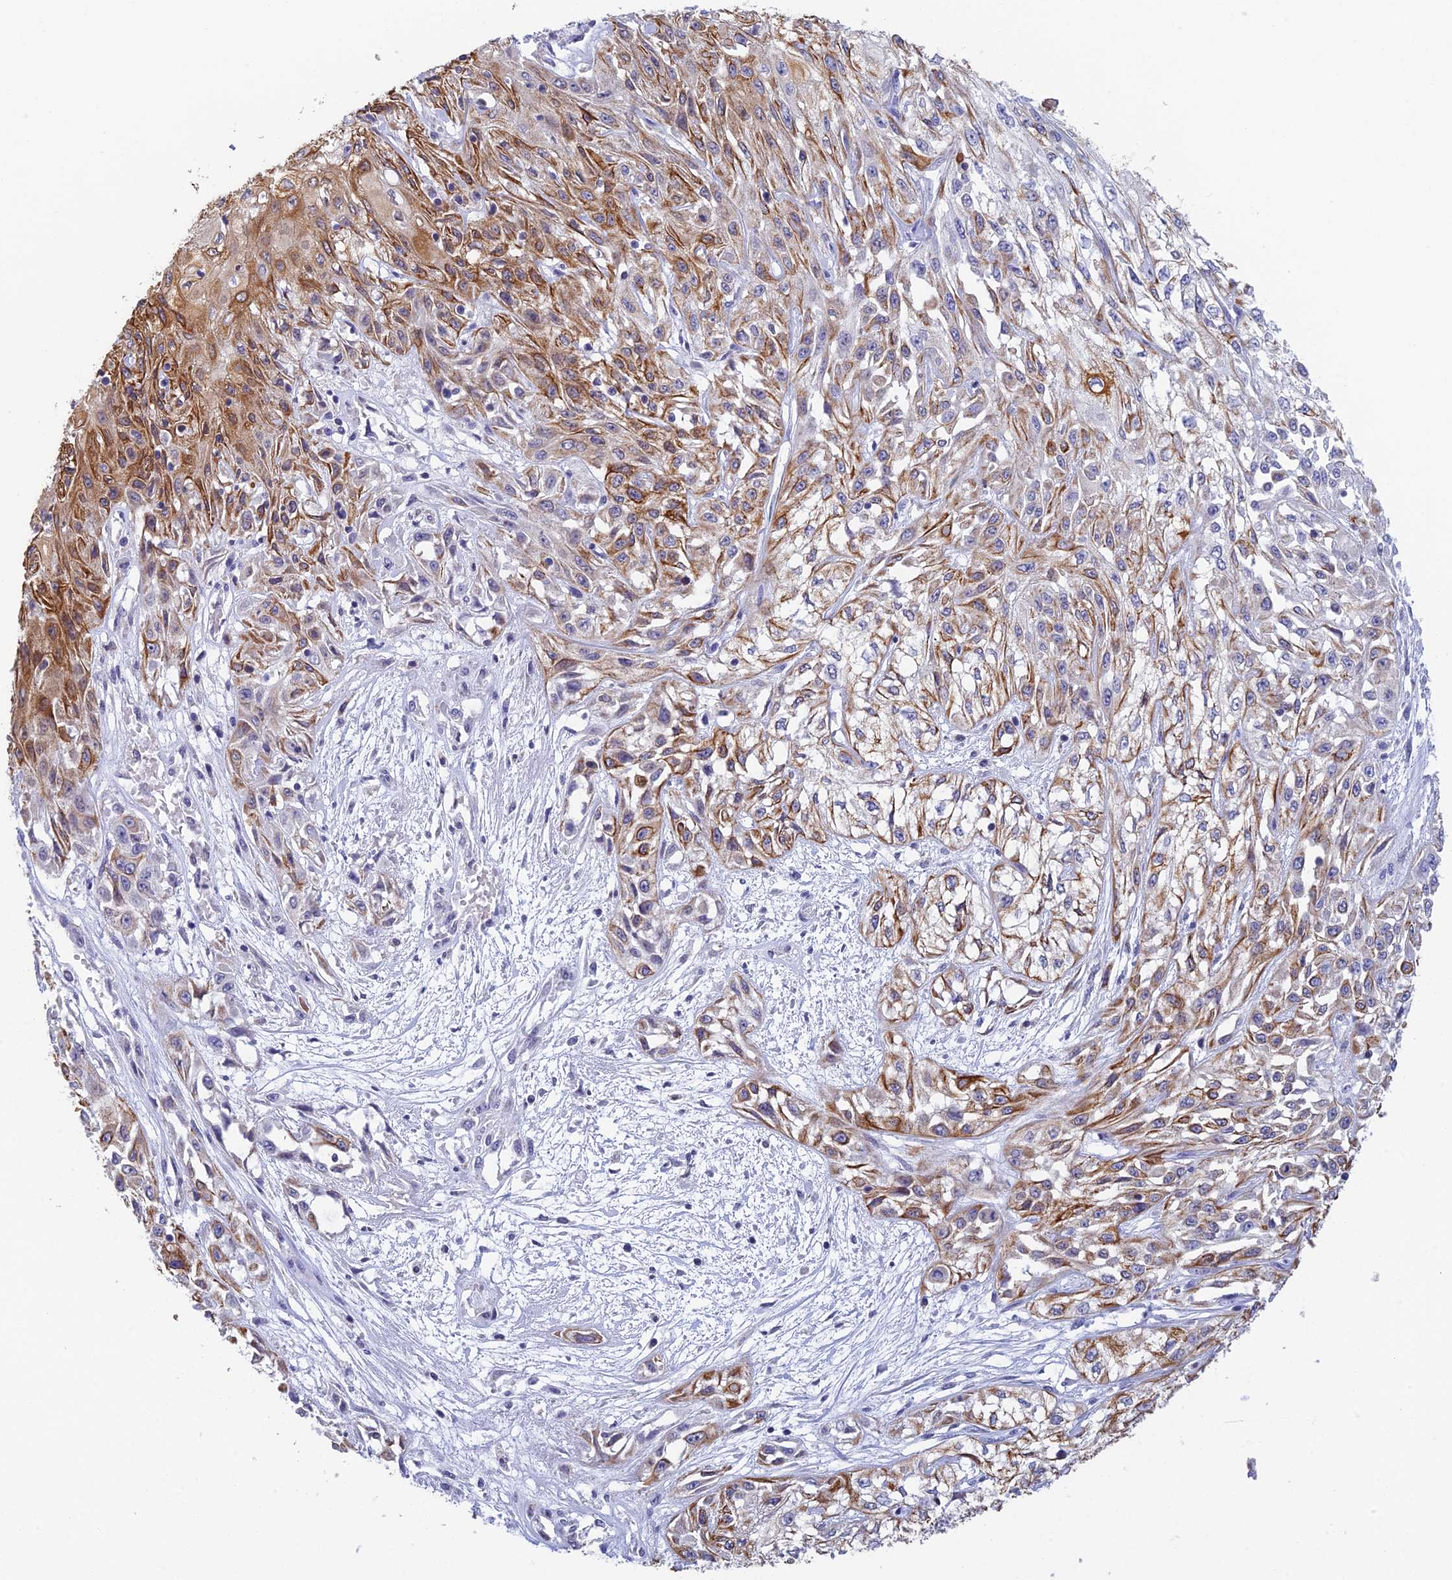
{"staining": {"intensity": "moderate", "quantity": "25%-75%", "location": "cytoplasmic/membranous"}, "tissue": "skin cancer", "cell_type": "Tumor cells", "image_type": "cancer", "snomed": [{"axis": "morphology", "description": "Squamous cell carcinoma, NOS"}, {"axis": "morphology", "description": "Squamous cell carcinoma, metastatic, NOS"}, {"axis": "topography", "description": "Skin"}, {"axis": "topography", "description": "Lymph node"}], "caption": "Protein staining reveals moderate cytoplasmic/membranous positivity in about 25%-75% of tumor cells in skin metastatic squamous cell carcinoma.", "gene": "REXO5", "patient": {"sex": "male", "age": 75}}